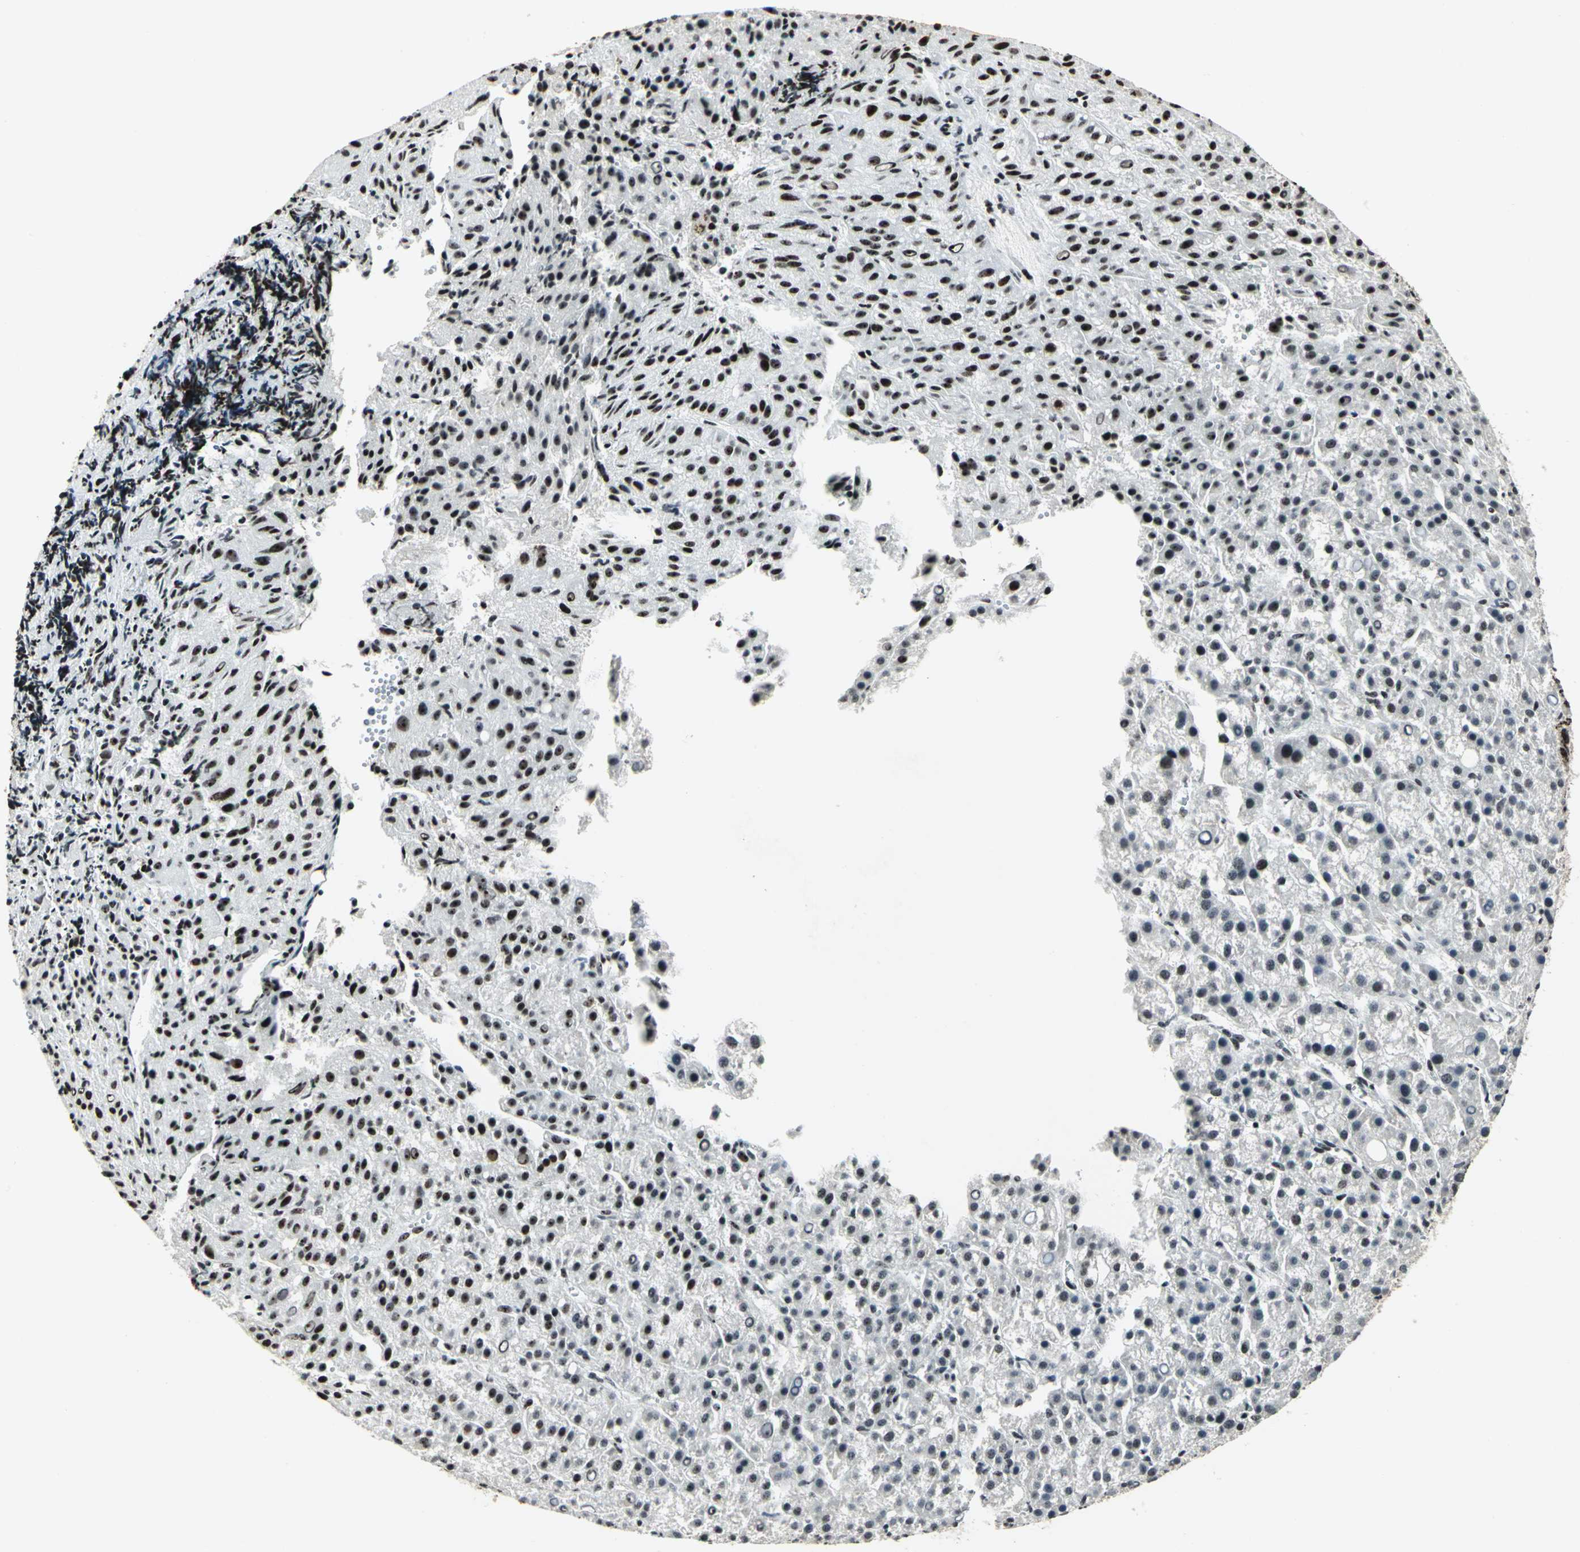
{"staining": {"intensity": "moderate", "quantity": ">75%", "location": "nuclear"}, "tissue": "liver cancer", "cell_type": "Tumor cells", "image_type": "cancer", "snomed": [{"axis": "morphology", "description": "Carcinoma, Hepatocellular, NOS"}, {"axis": "topography", "description": "Liver"}], "caption": "High-power microscopy captured an immunohistochemistry (IHC) image of liver cancer, revealing moderate nuclear expression in about >75% of tumor cells.", "gene": "UBTF", "patient": {"sex": "female", "age": 58}}